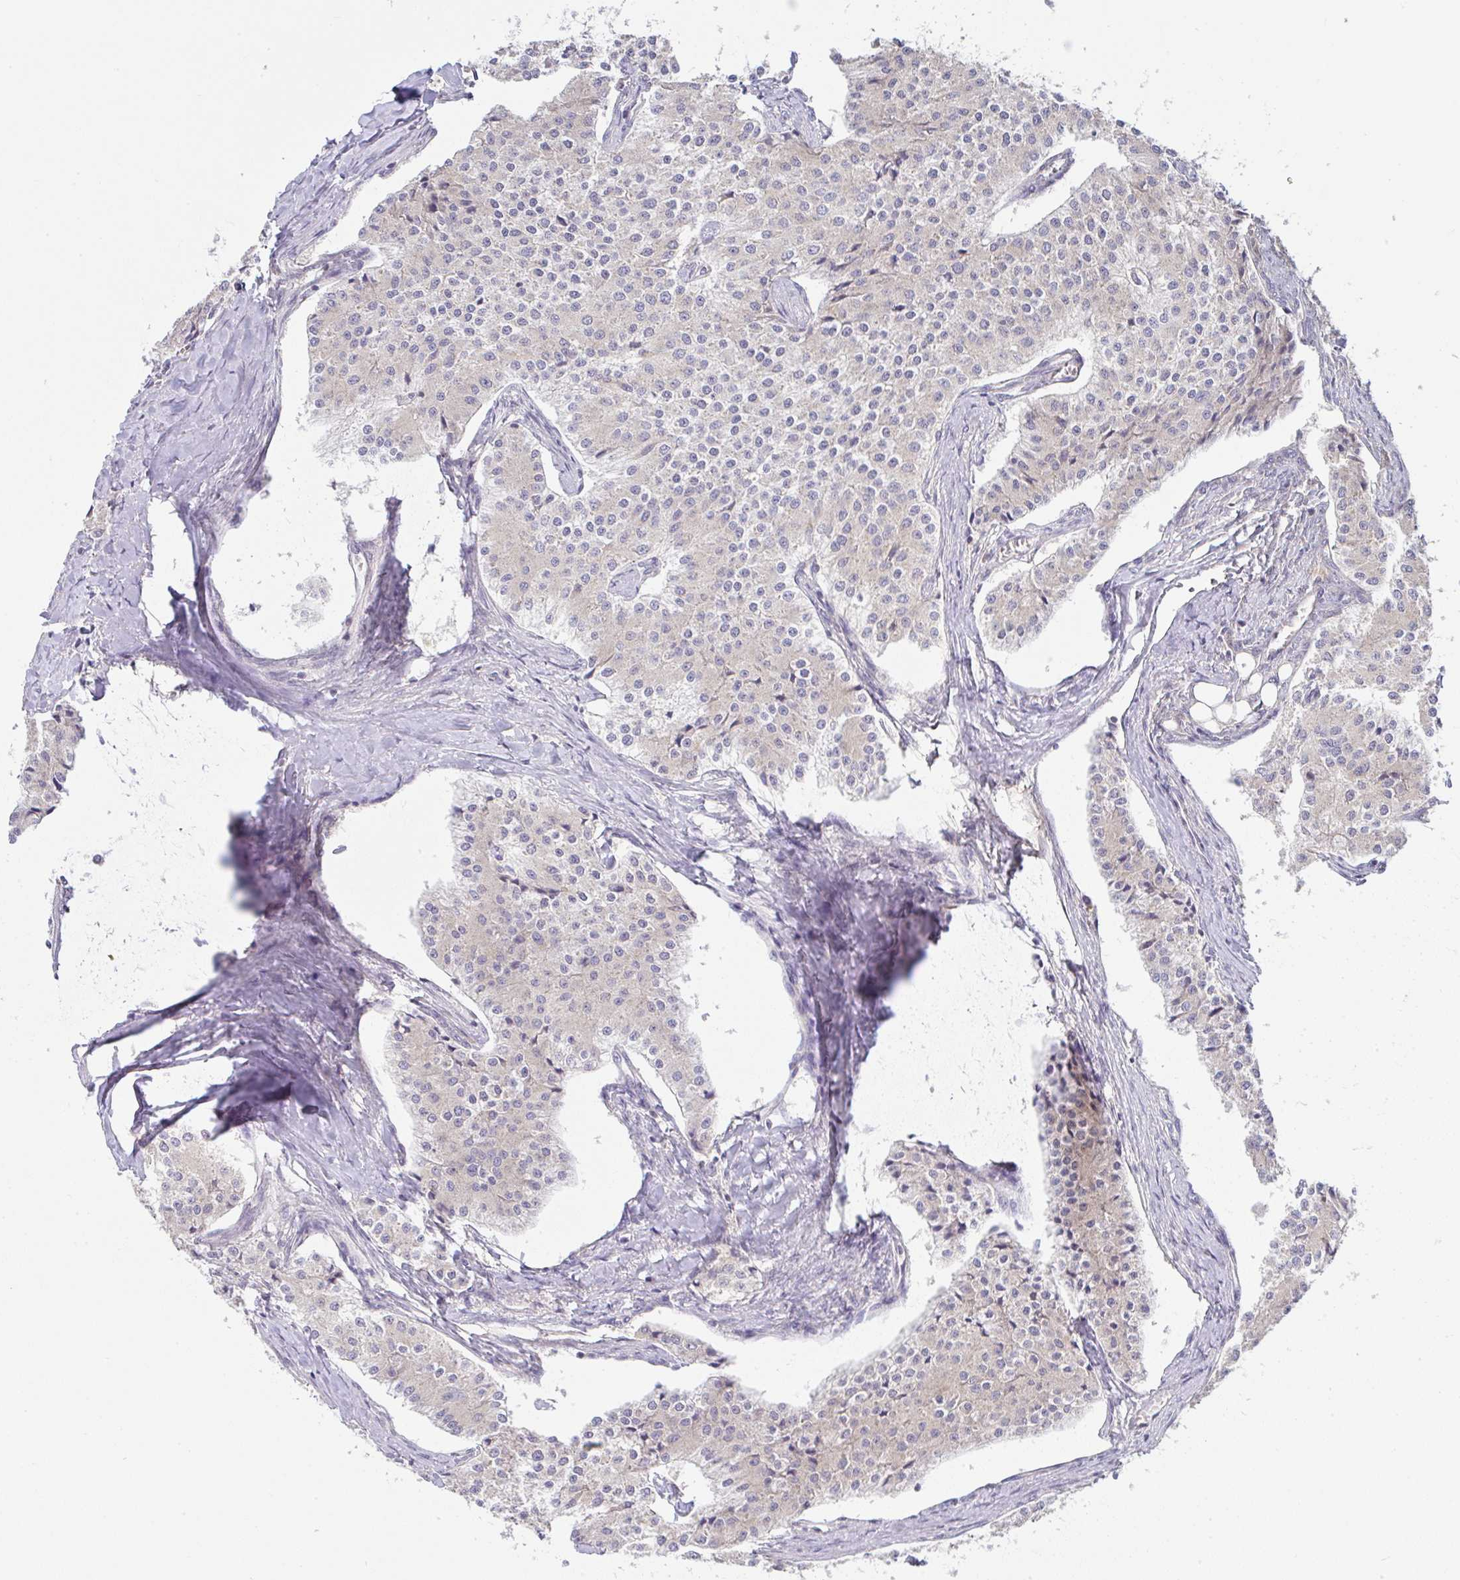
{"staining": {"intensity": "negative", "quantity": "none", "location": "none"}, "tissue": "carcinoid", "cell_type": "Tumor cells", "image_type": "cancer", "snomed": [{"axis": "morphology", "description": "Carcinoid, malignant, NOS"}, {"axis": "topography", "description": "Colon"}], "caption": "The image demonstrates no staining of tumor cells in malignant carcinoid.", "gene": "DERL2", "patient": {"sex": "female", "age": 52}}